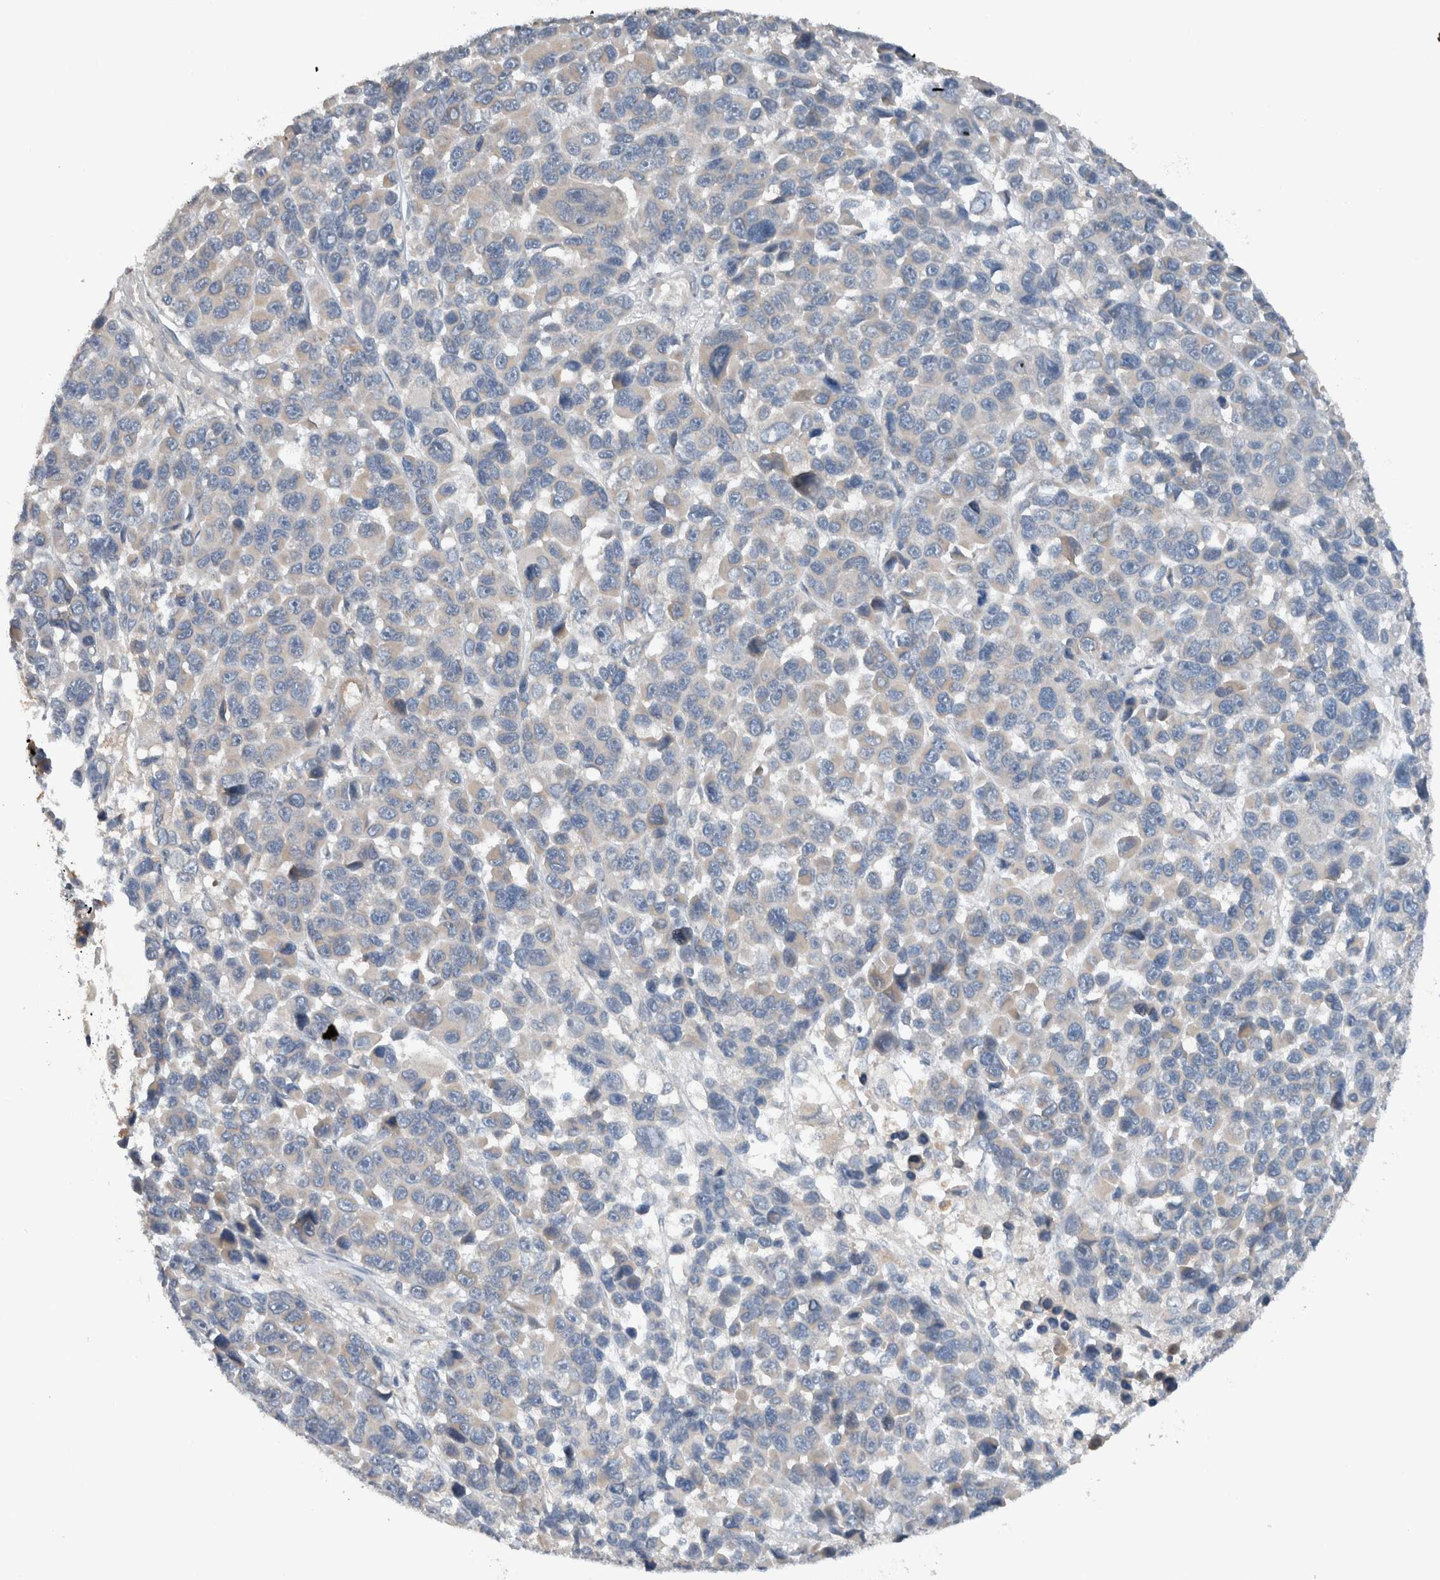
{"staining": {"intensity": "negative", "quantity": "none", "location": "none"}, "tissue": "melanoma", "cell_type": "Tumor cells", "image_type": "cancer", "snomed": [{"axis": "morphology", "description": "Malignant melanoma, NOS"}, {"axis": "topography", "description": "Skin"}], "caption": "High magnification brightfield microscopy of malignant melanoma stained with DAB (3,3'-diaminobenzidine) (brown) and counterstained with hematoxylin (blue): tumor cells show no significant positivity.", "gene": "UGCG", "patient": {"sex": "male", "age": 53}}